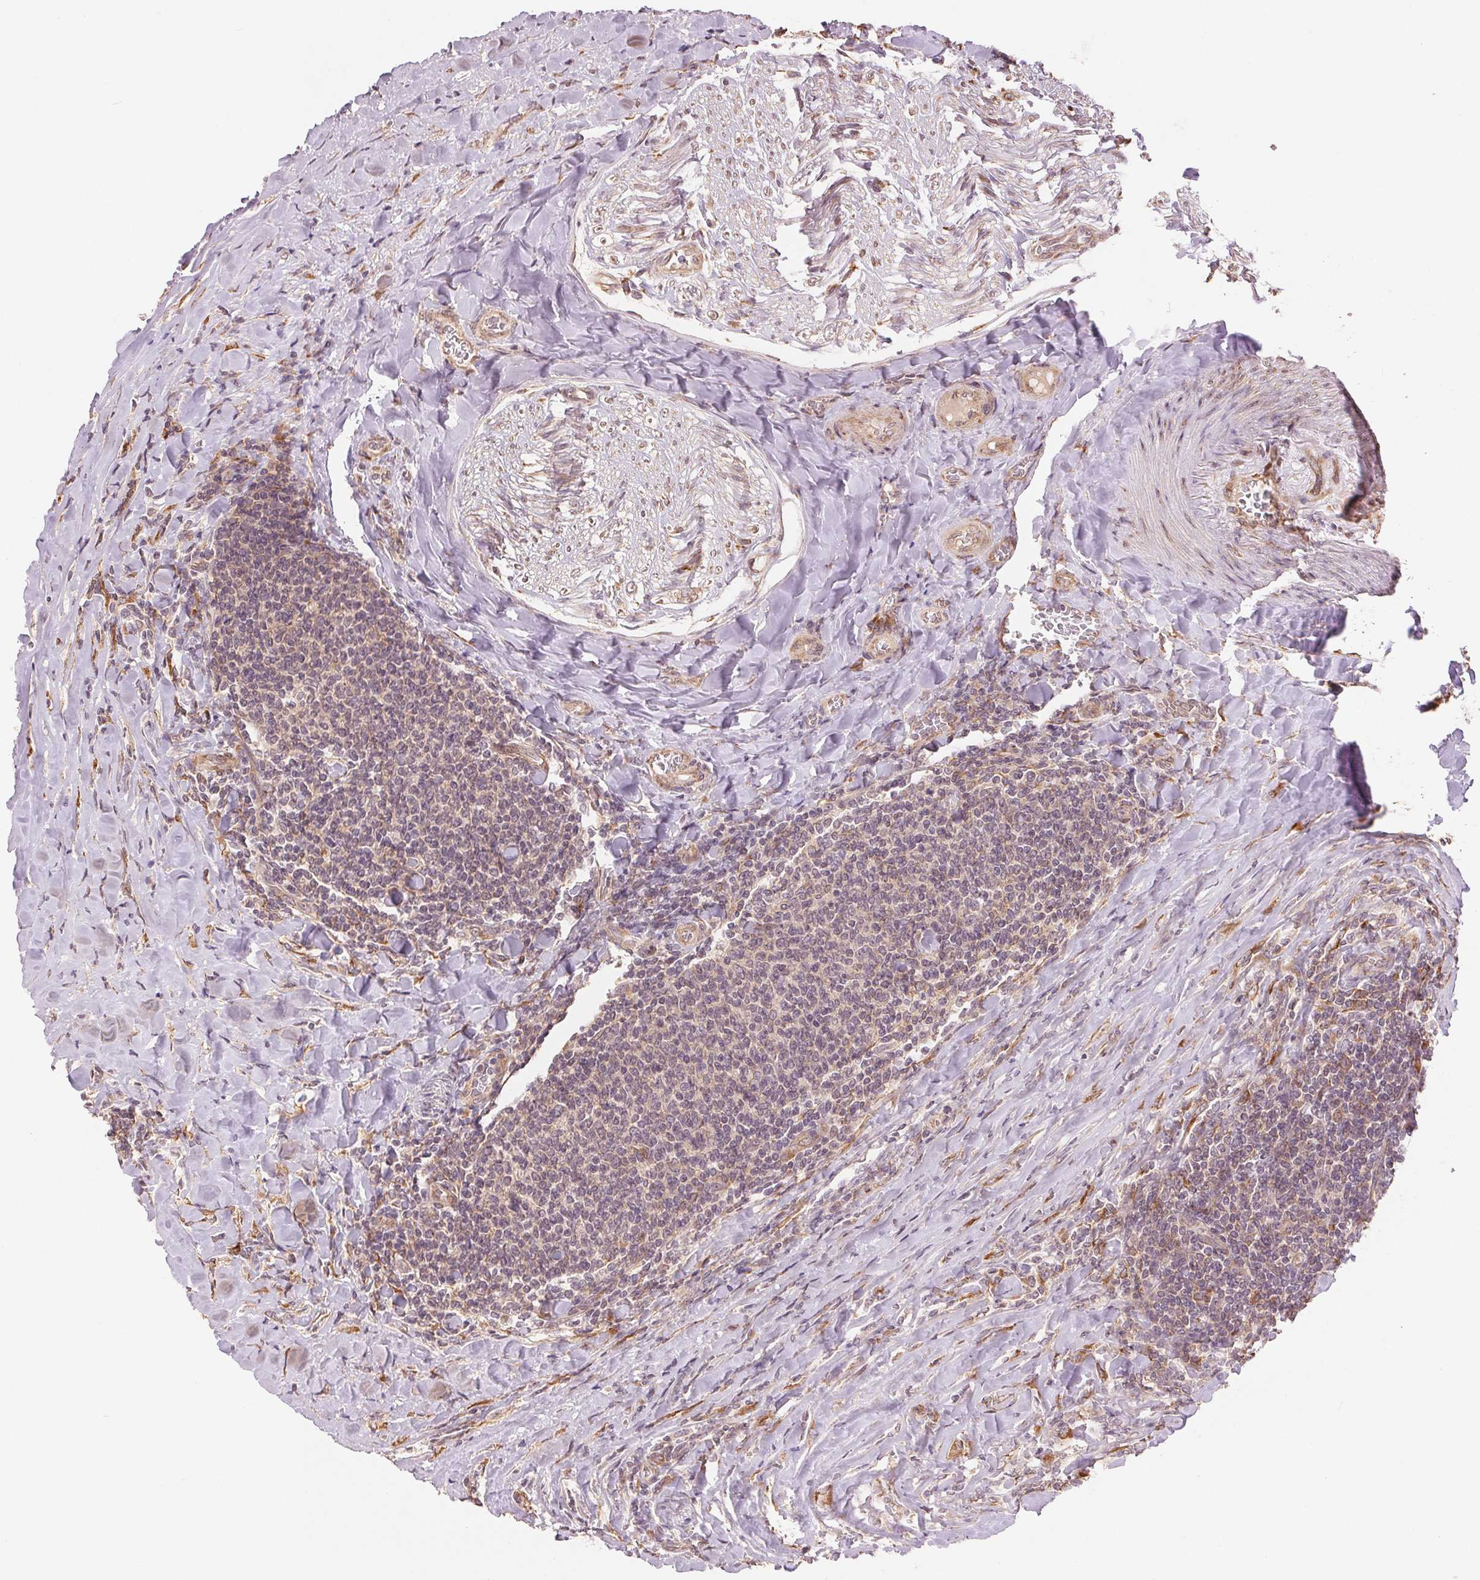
{"staining": {"intensity": "weak", "quantity": "25%-75%", "location": "cytoplasmic/membranous"}, "tissue": "lymphoma", "cell_type": "Tumor cells", "image_type": "cancer", "snomed": [{"axis": "morphology", "description": "Malignant lymphoma, non-Hodgkin's type, Low grade"}, {"axis": "topography", "description": "Lymph node"}], "caption": "Low-grade malignant lymphoma, non-Hodgkin's type stained for a protein (brown) shows weak cytoplasmic/membranous positive staining in about 25%-75% of tumor cells.", "gene": "SLC20A1", "patient": {"sex": "male", "age": 52}}